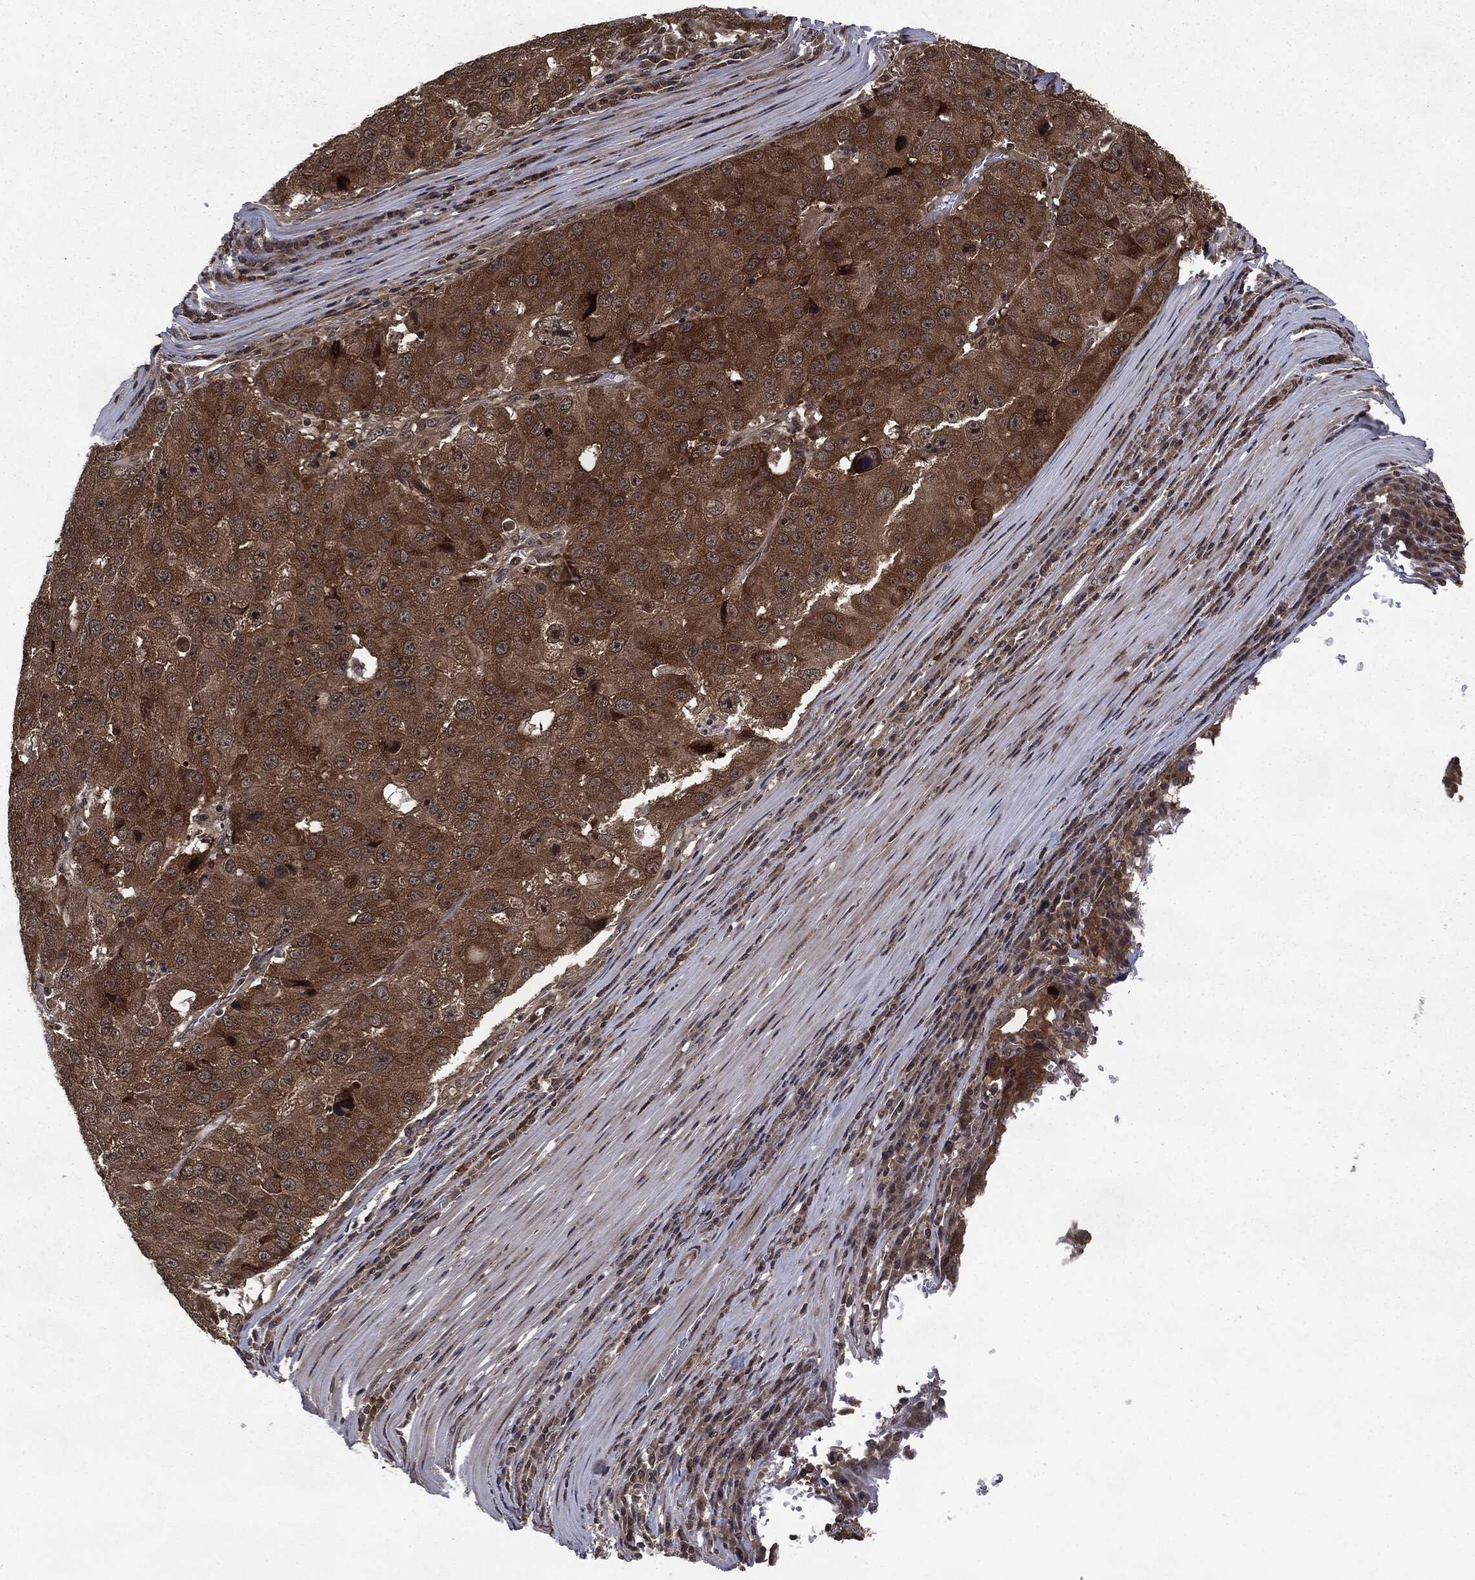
{"staining": {"intensity": "strong", "quantity": ">75%", "location": "cytoplasmic/membranous"}, "tissue": "stomach cancer", "cell_type": "Tumor cells", "image_type": "cancer", "snomed": [{"axis": "morphology", "description": "Adenocarcinoma, NOS"}, {"axis": "topography", "description": "Stomach"}], "caption": "Protein expression analysis of stomach cancer (adenocarcinoma) reveals strong cytoplasmic/membranous expression in approximately >75% of tumor cells.", "gene": "STAU2", "patient": {"sex": "male", "age": 71}}